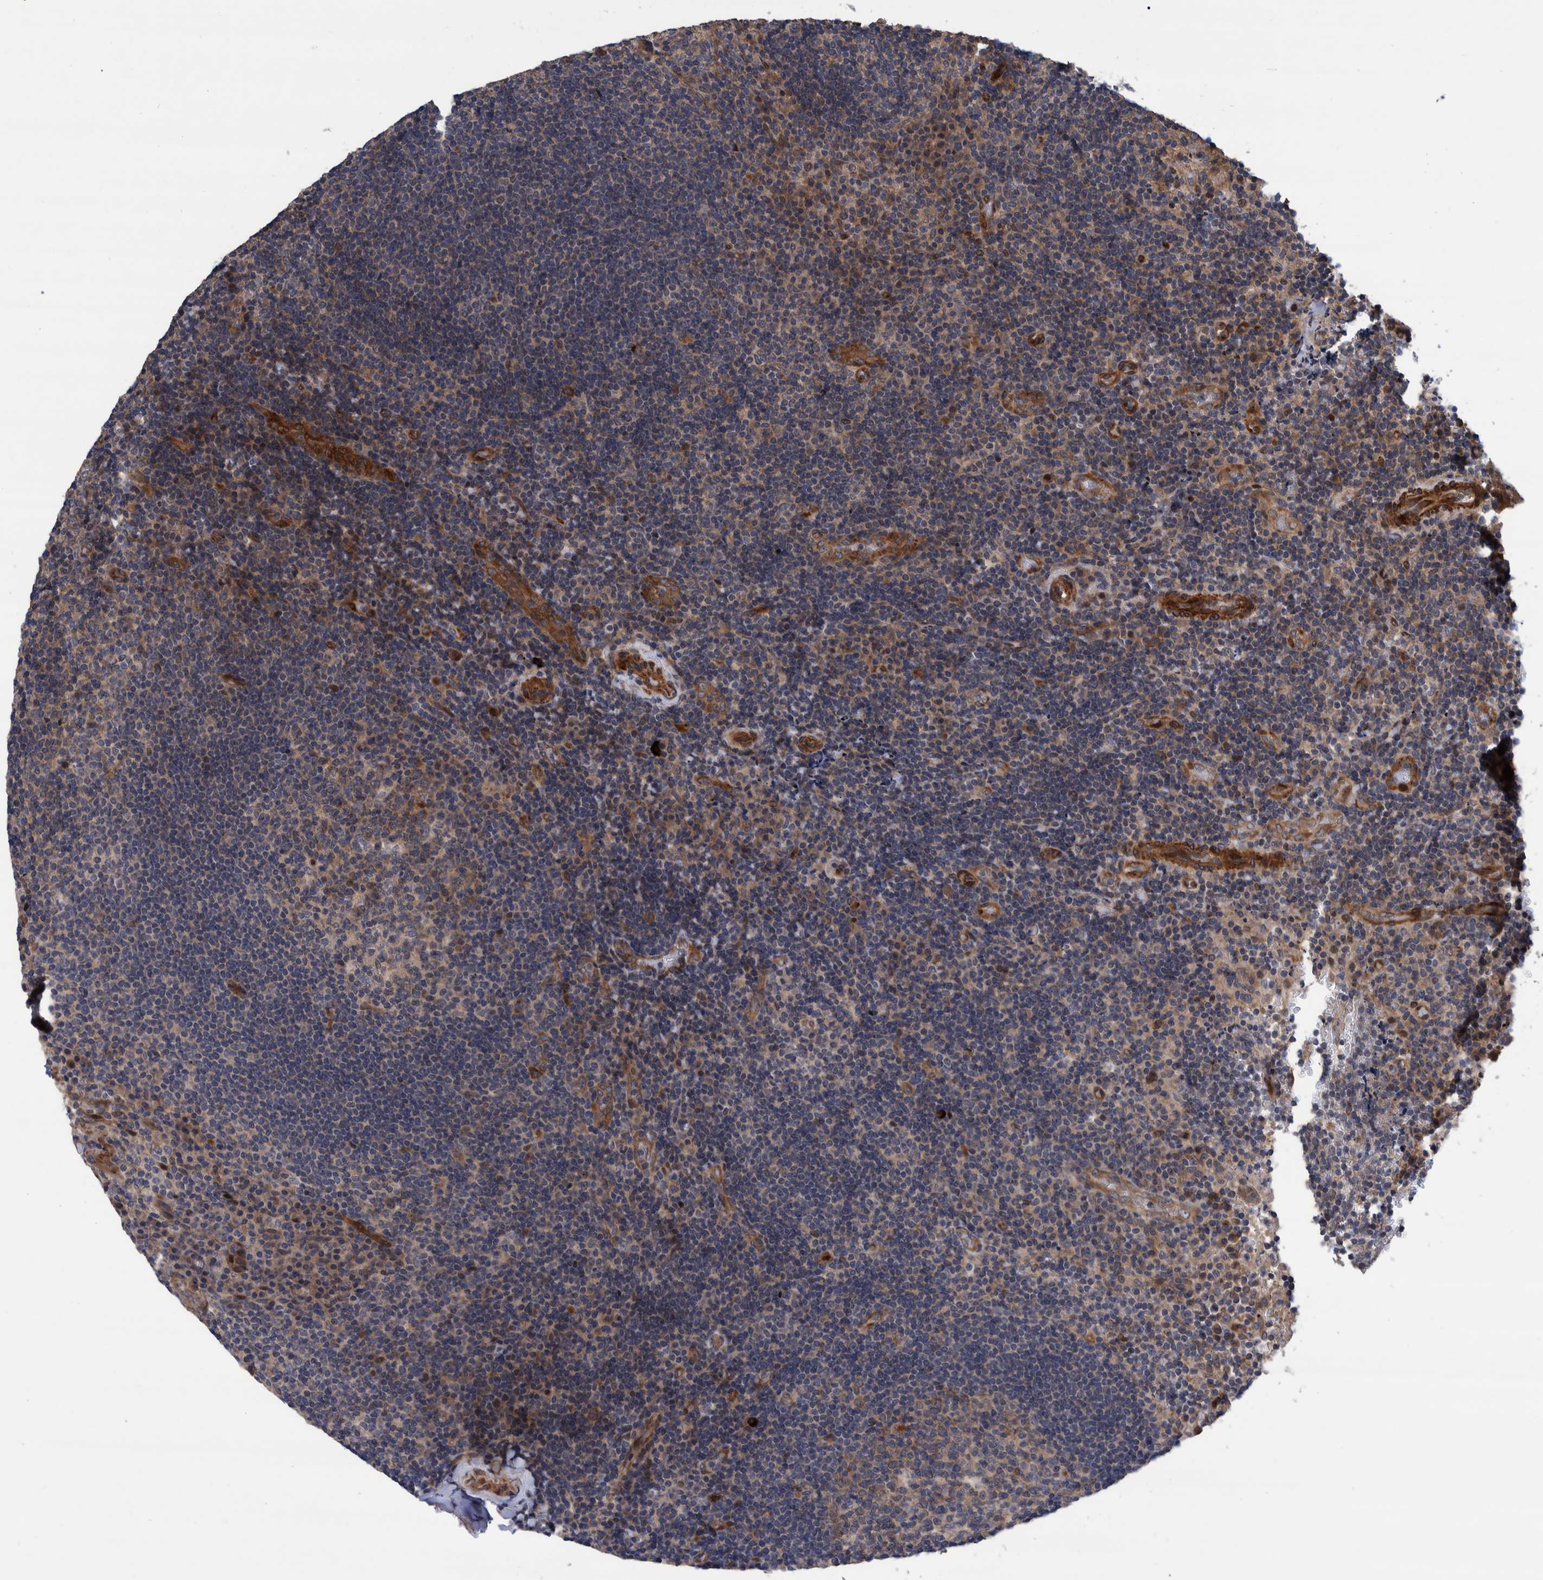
{"staining": {"intensity": "weak", "quantity": "25%-75%", "location": "cytoplasmic/membranous"}, "tissue": "lymphoma", "cell_type": "Tumor cells", "image_type": "cancer", "snomed": [{"axis": "morphology", "description": "Malignant lymphoma, non-Hodgkin's type, High grade"}, {"axis": "topography", "description": "Tonsil"}], "caption": "A high-resolution micrograph shows immunohistochemistry (IHC) staining of malignant lymphoma, non-Hodgkin's type (high-grade), which shows weak cytoplasmic/membranous positivity in about 25%-75% of tumor cells. (IHC, brightfield microscopy, high magnification).", "gene": "GRPEL2", "patient": {"sex": "female", "age": 36}}